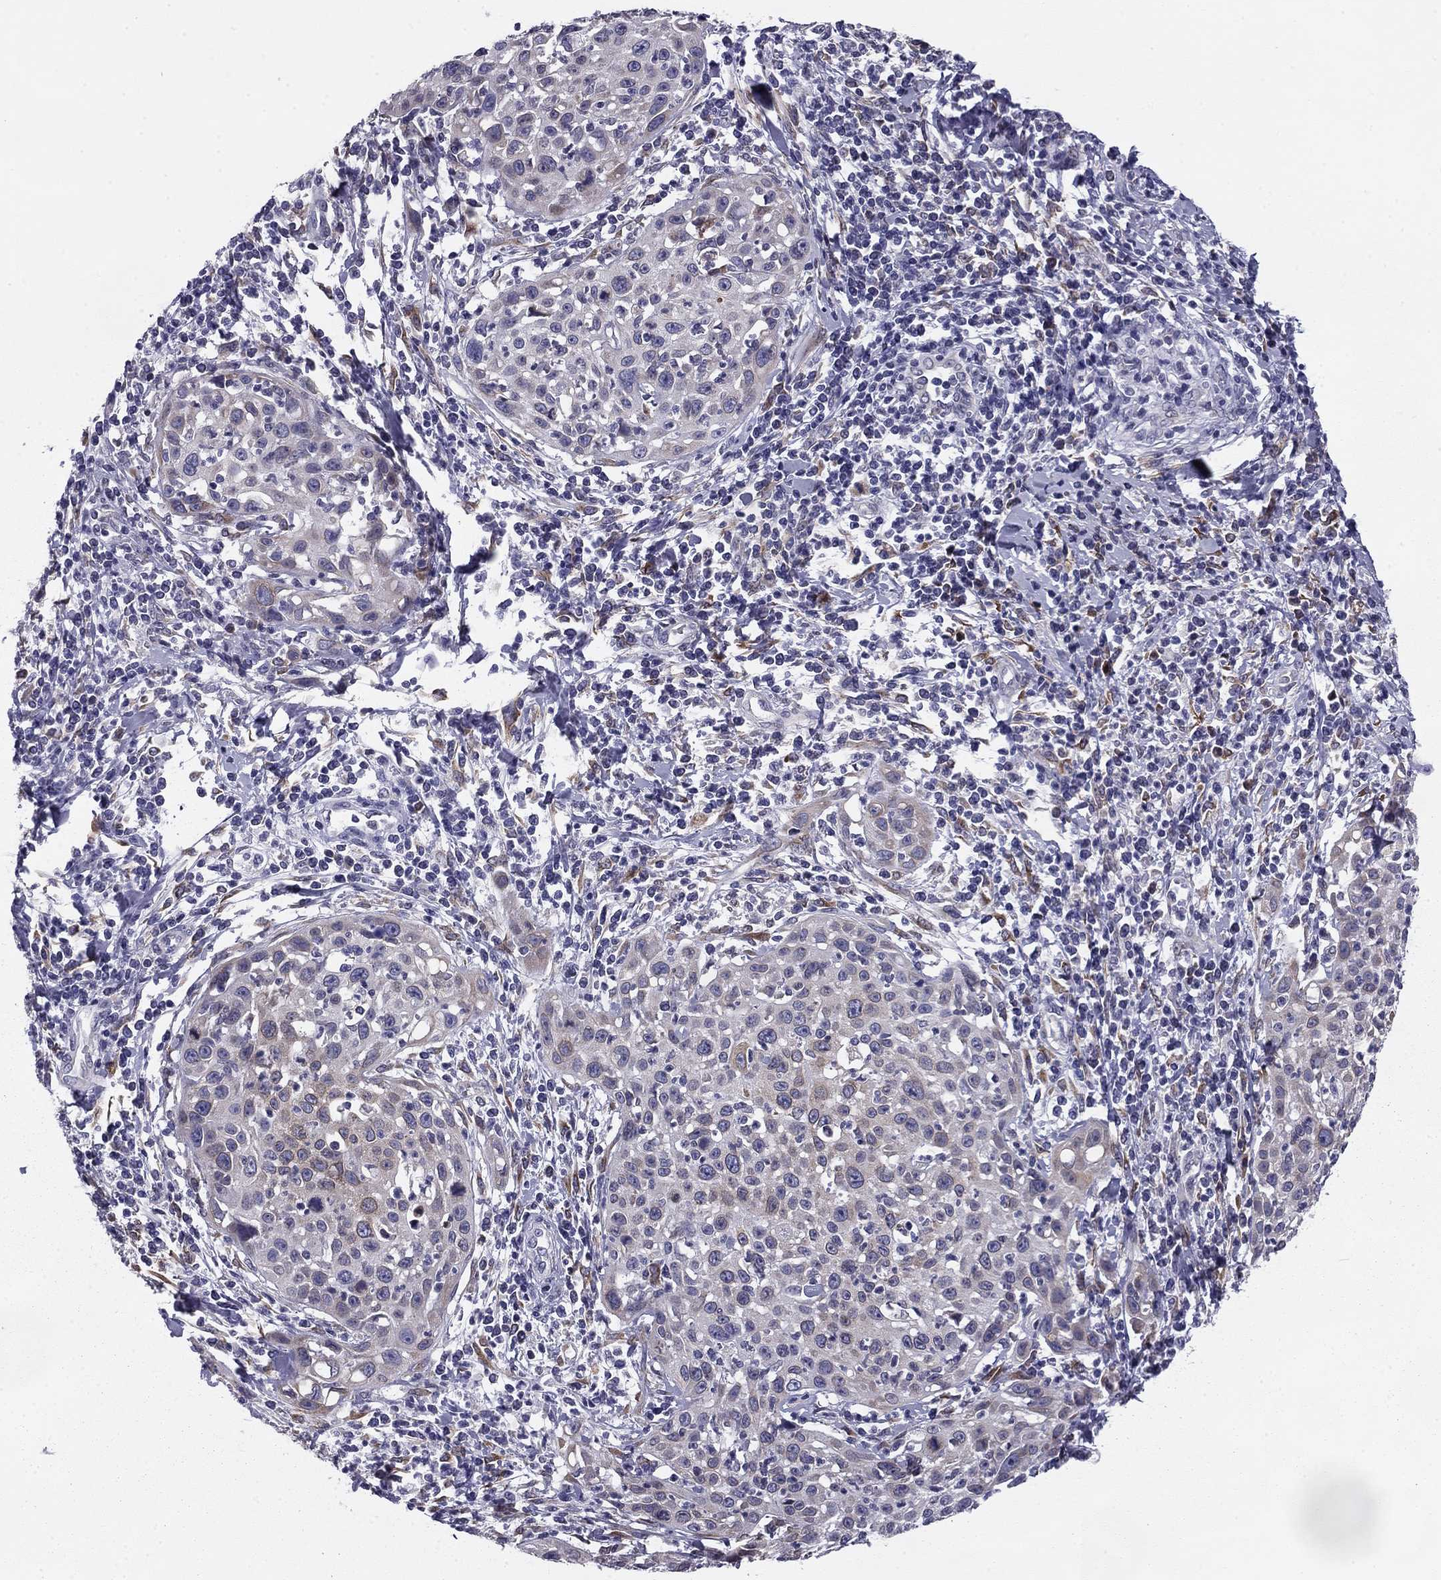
{"staining": {"intensity": "weak", "quantity": "<25%", "location": "cytoplasmic/membranous"}, "tissue": "cervical cancer", "cell_type": "Tumor cells", "image_type": "cancer", "snomed": [{"axis": "morphology", "description": "Squamous cell carcinoma, NOS"}, {"axis": "topography", "description": "Cervix"}], "caption": "Squamous cell carcinoma (cervical) was stained to show a protein in brown. There is no significant positivity in tumor cells.", "gene": "TMED3", "patient": {"sex": "female", "age": 26}}